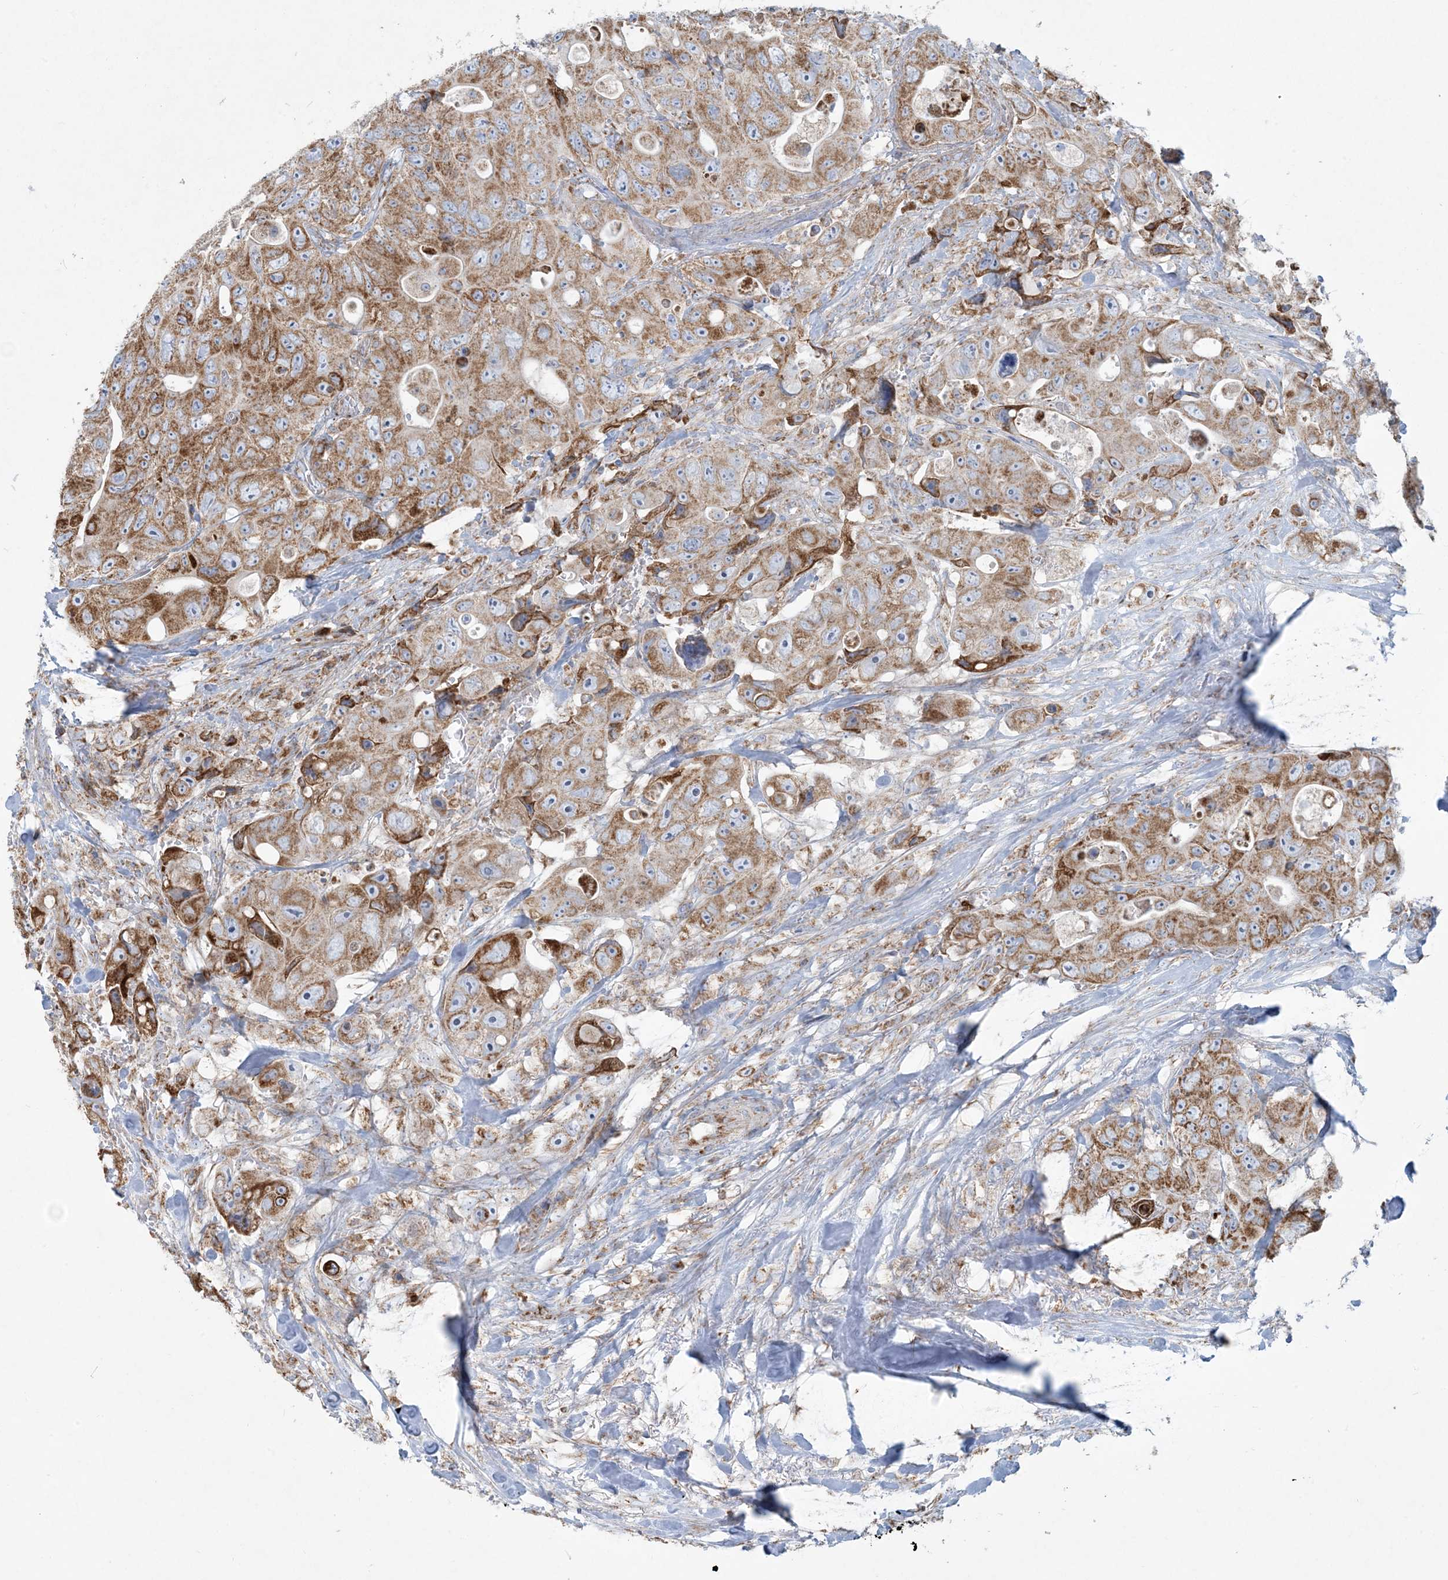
{"staining": {"intensity": "moderate", "quantity": ">75%", "location": "cytoplasmic/membranous"}, "tissue": "colorectal cancer", "cell_type": "Tumor cells", "image_type": "cancer", "snomed": [{"axis": "morphology", "description": "Adenocarcinoma, NOS"}, {"axis": "topography", "description": "Colon"}], "caption": "Immunohistochemical staining of adenocarcinoma (colorectal) reveals medium levels of moderate cytoplasmic/membranous expression in approximately >75% of tumor cells.", "gene": "BEND4", "patient": {"sex": "female", "age": 46}}